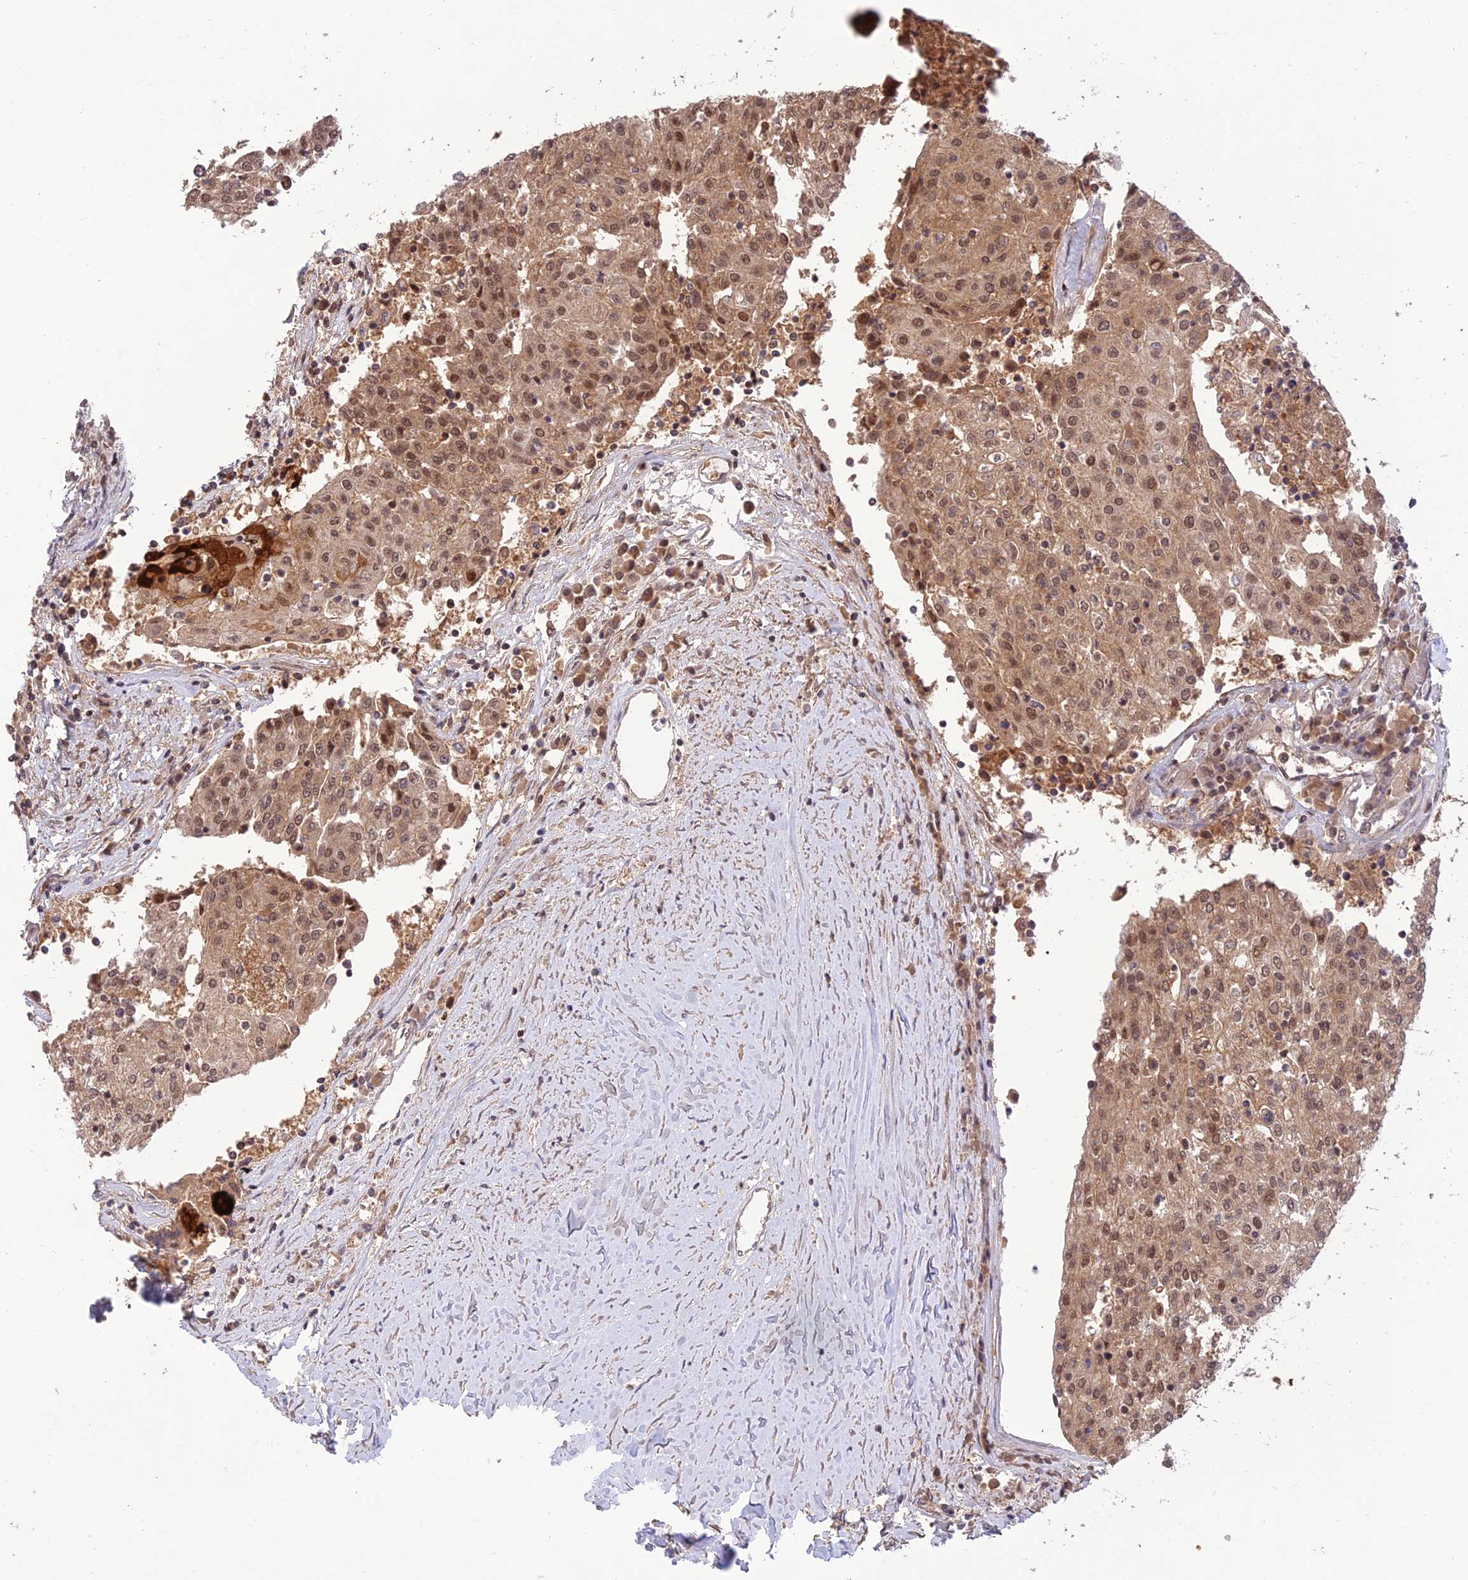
{"staining": {"intensity": "moderate", "quantity": ">75%", "location": "cytoplasmic/membranous,nuclear"}, "tissue": "urothelial cancer", "cell_type": "Tumor cells", "image_type": "cancer", "snomed": [{"axis": "morphology", "description": "Urothelial carcinoma, High grade"}, {"axis": "topography", "description": "Urinary bladder"}], "caption": "An immunohistochemistry (IHC) histopathology image of neoplastic tissue is shown. Protein staining in brown labels moderate cytoplasmic/membranous and nuclear positivity in urothelial carcinoma (high-grade) within tumor cells. (DAB (3,3'-diaminobenzidine) = brown stain, brightfield microscopy at high magnification).", "gene": "REV1", "patient": {"sex": "female", "age": 85}}